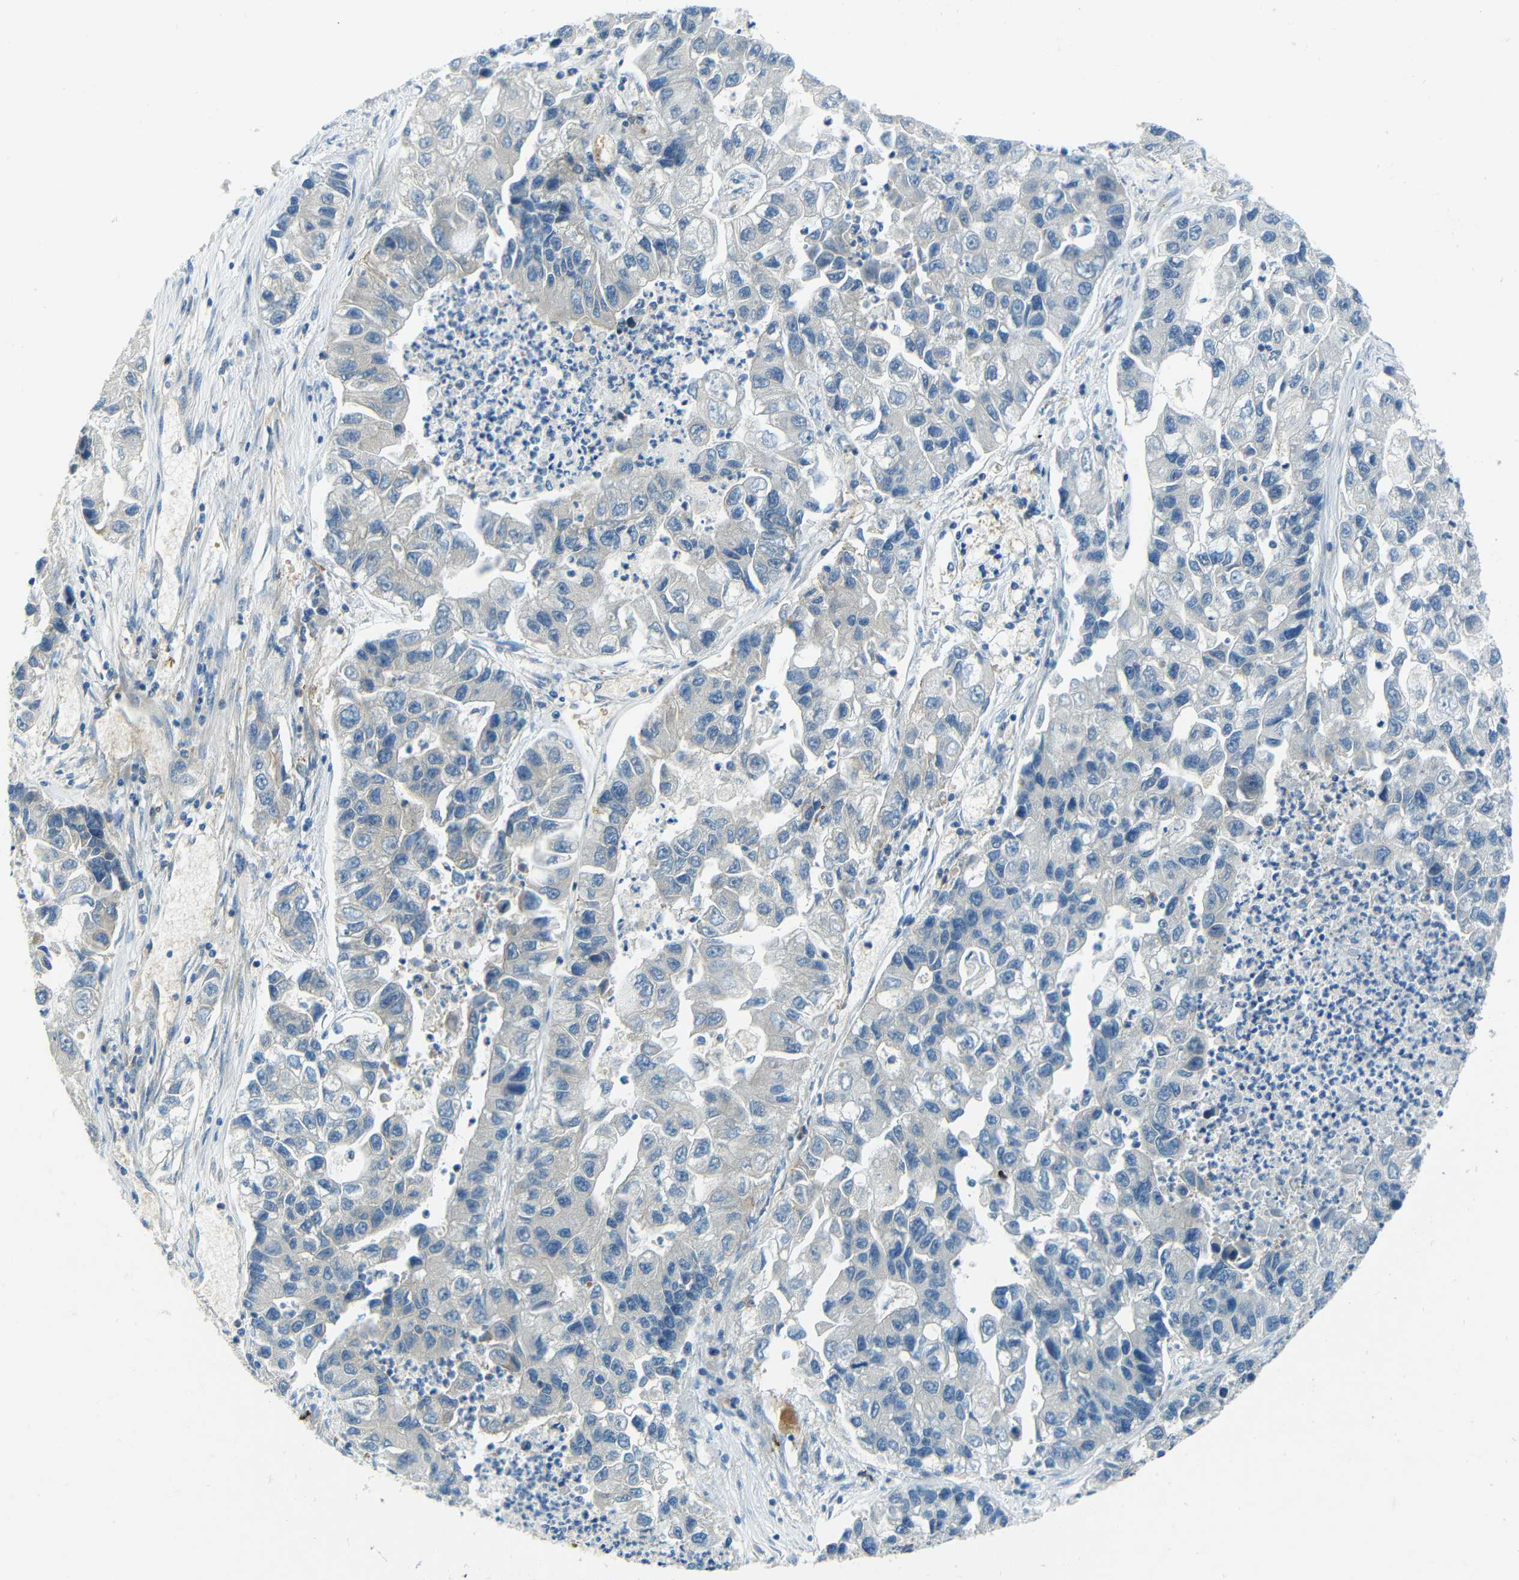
{"staining": {"intensity": "negative", "quantity": "none", "location": "none"}, "tissue": "lung cancer", "cell_type": "Tumor cells", "image_type": "cancer", "snomed": [{"axis": "morphology", "description": "Adenocarcinoma, NOS"}, {"axis": "topography", "description": "Lung"}], "caption": "Tumor cells are negative for protein expression in human lung cancer (adenocarcinoma).", "gene": "CYP26B1", "patient": {"sex": "female", "age": 51}}